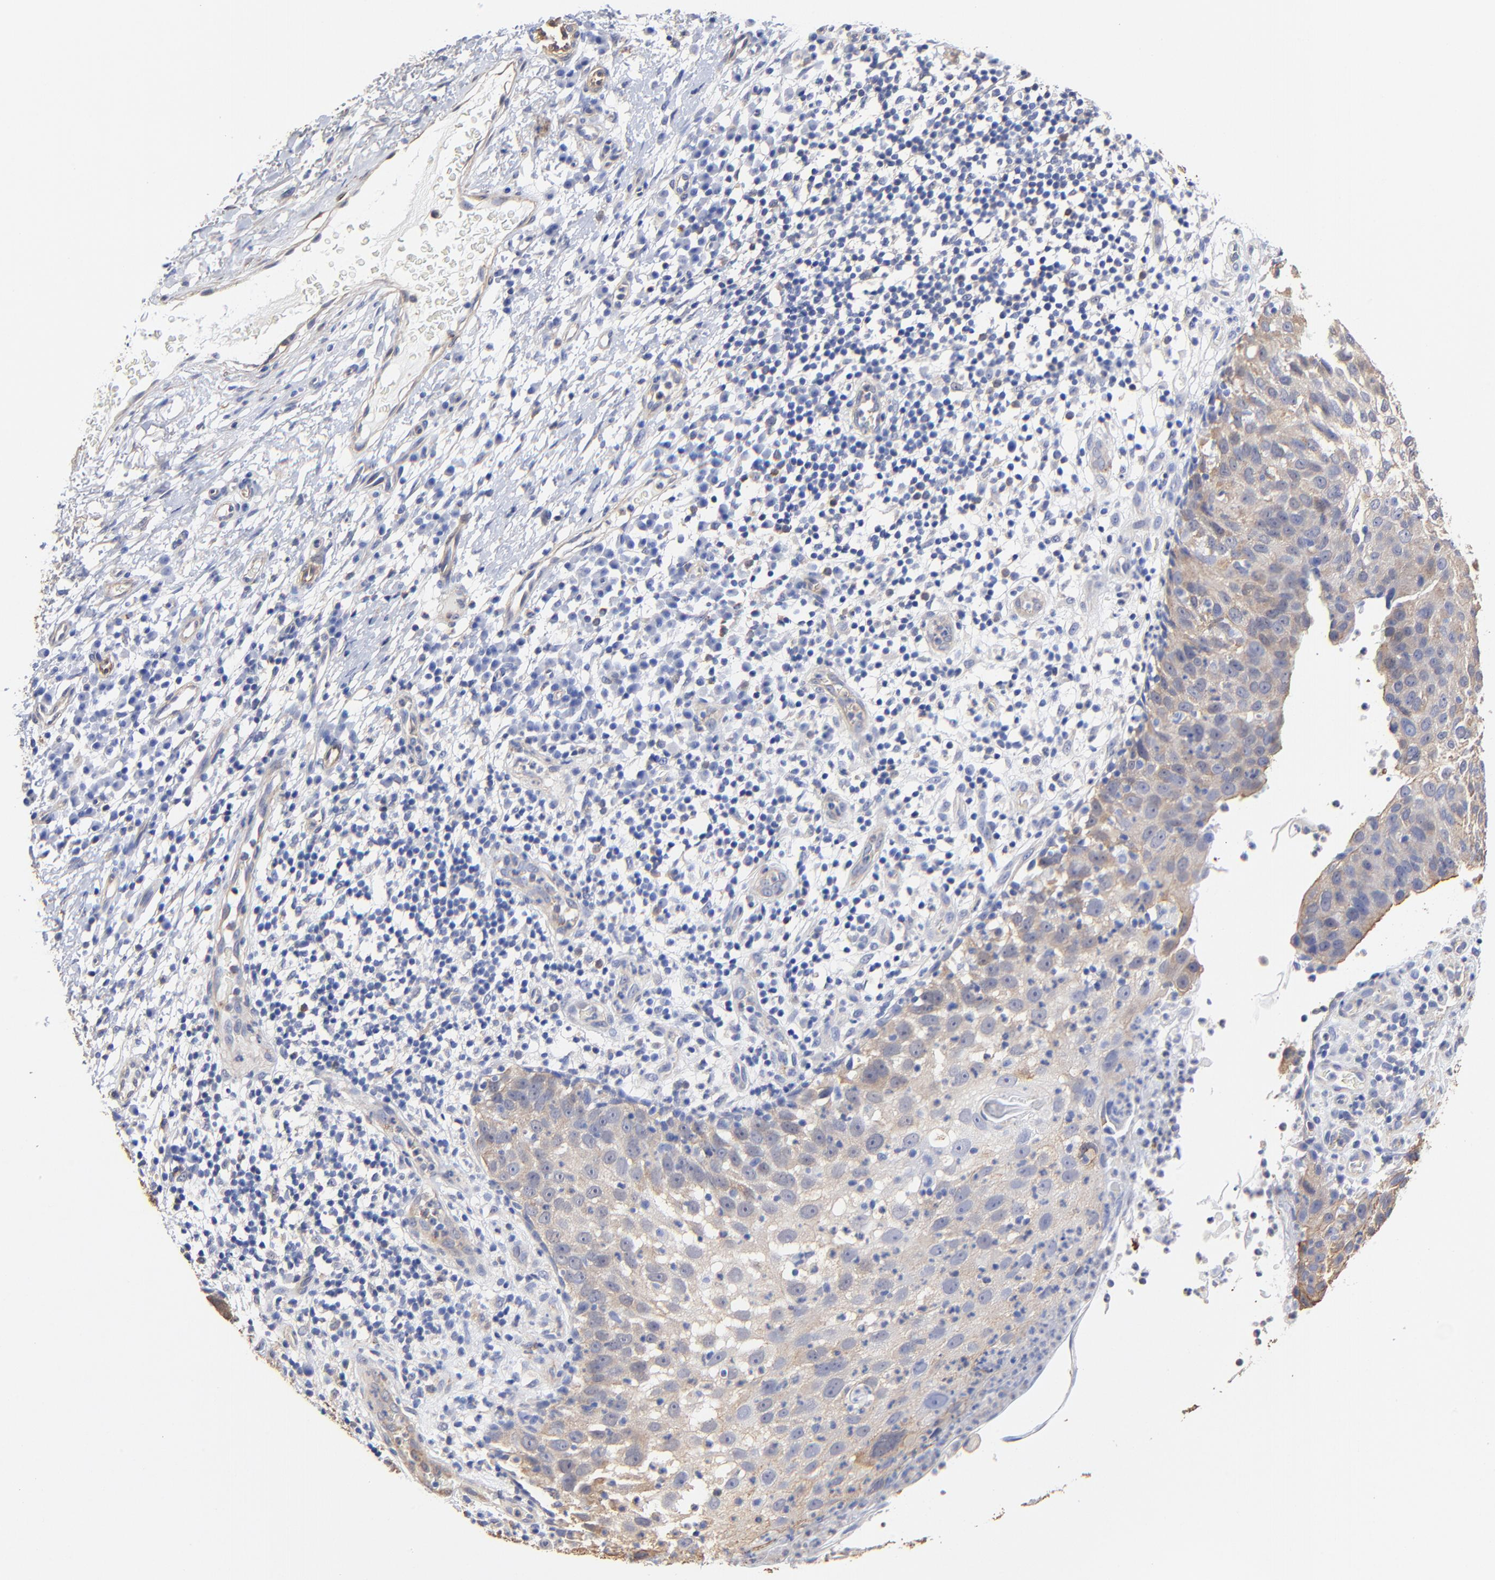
{"staining": {"intensity": "weak", "quantity": ">75%", "location": "cytoplasmic/membranous"}, "tissue": "skin cancer", "cell_type": "Tumor cells", "image_type": "cancer", "snomed": [{"axis": "morphology", "description": "Squamous cell carcinoma, NOS"}, {"axis": "topography", "description": "Skin"}], "caption": "A brown stain labels weak cytoplasmic/membranous staining of a protein in squamous cell carcinoma (skin) tumor cells.", "gene": "TAGLN2", "patient": {"sex": "male", "age": 87}}